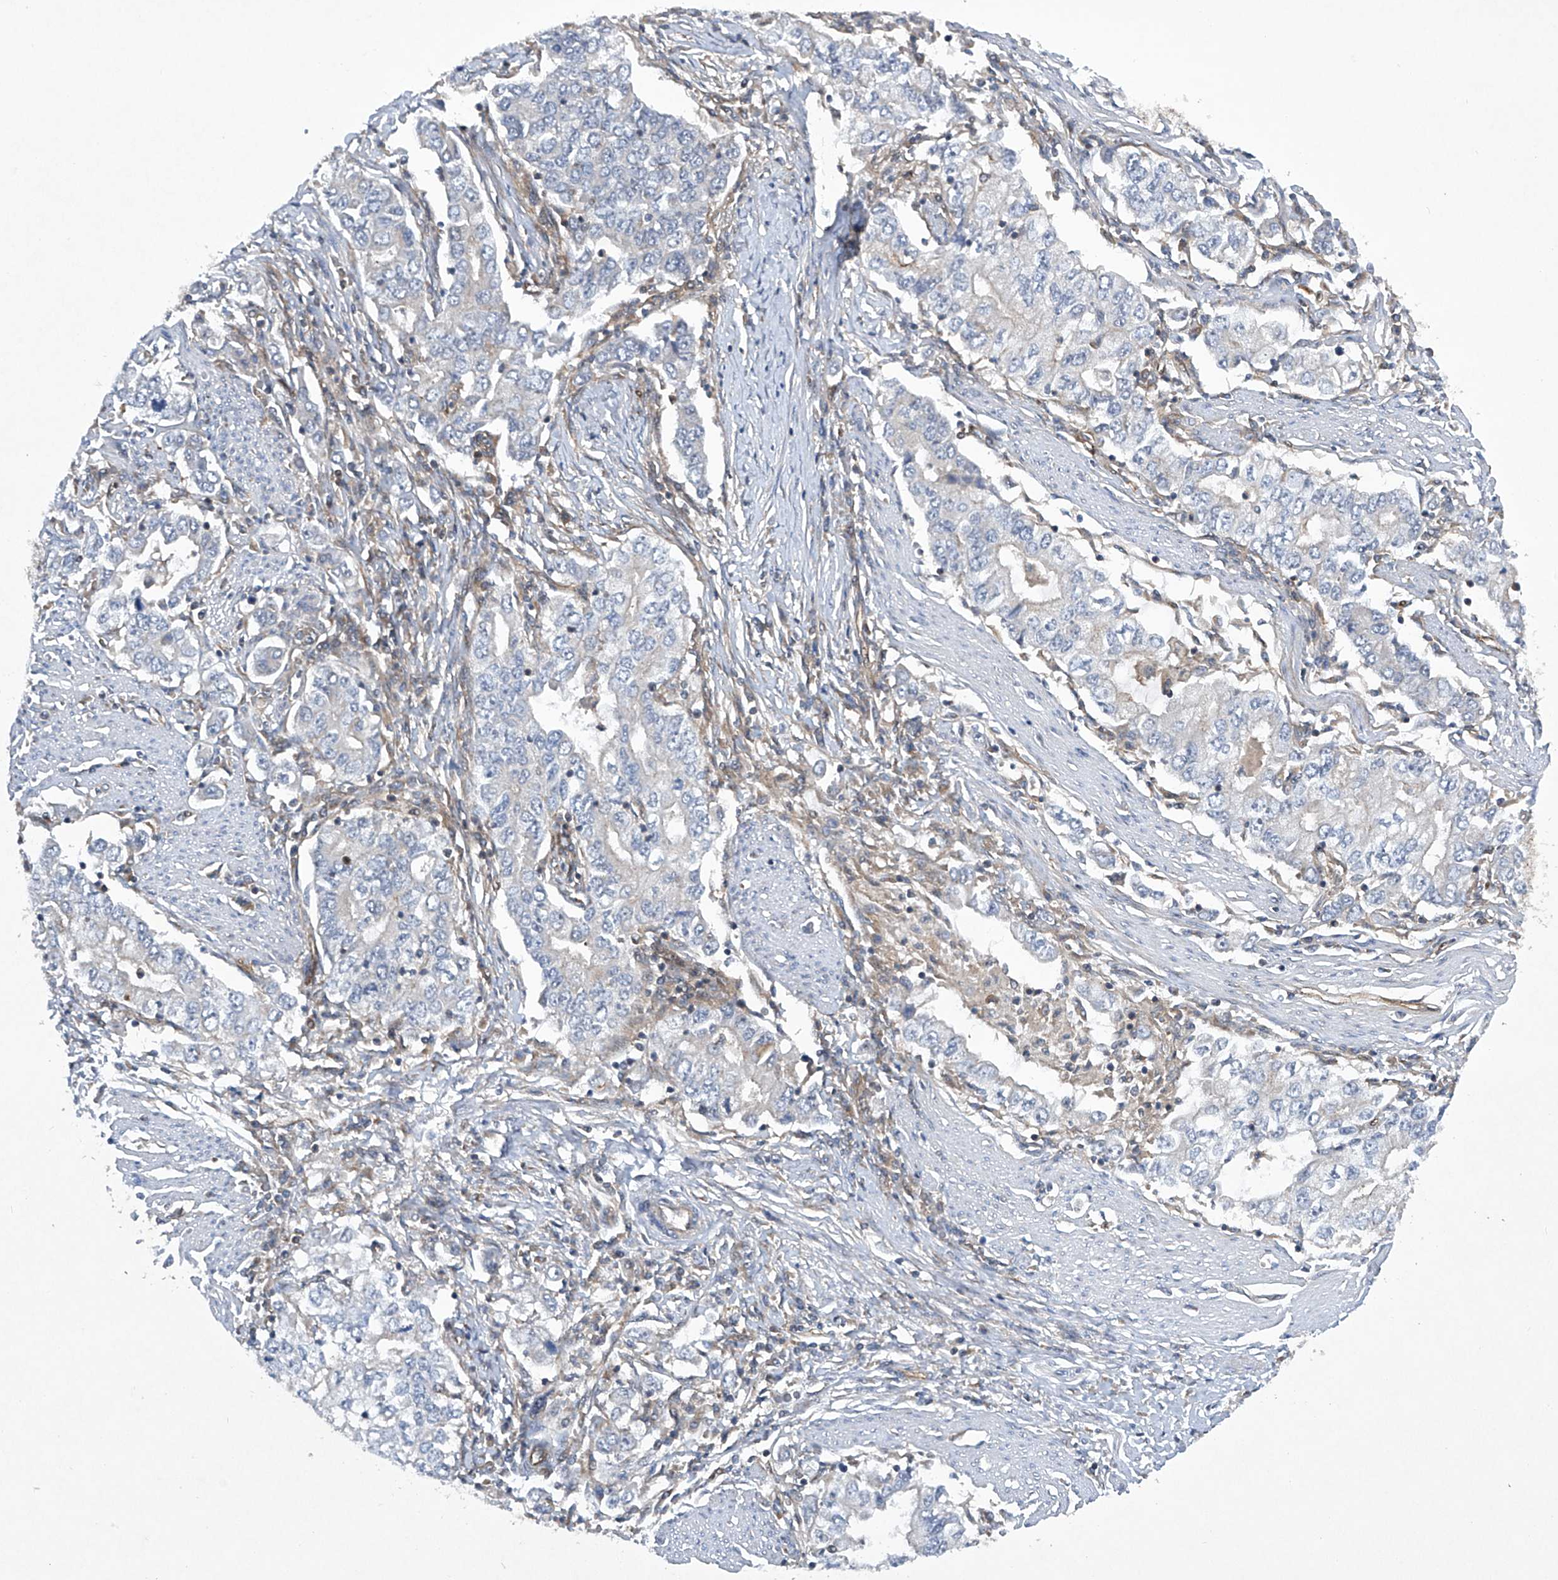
{"staining": {"intensity": "negative", "quantity": "none", "location": "none"}, "tissue": "stomach cancer", "cell_type": "Tumor cells", "image_type": "cancer", "snomed": [{"axis": "morphology", "description": "Adenocarcinoma, NOS"}, {"axis": "topography", "description": "Stomach, lower"}], "caption": "Tumor cells show no significant positivity in stomach cancer (adenocarcinoma).", "gene": "CISH", "patient": {"sex": "female", "age": 72}}